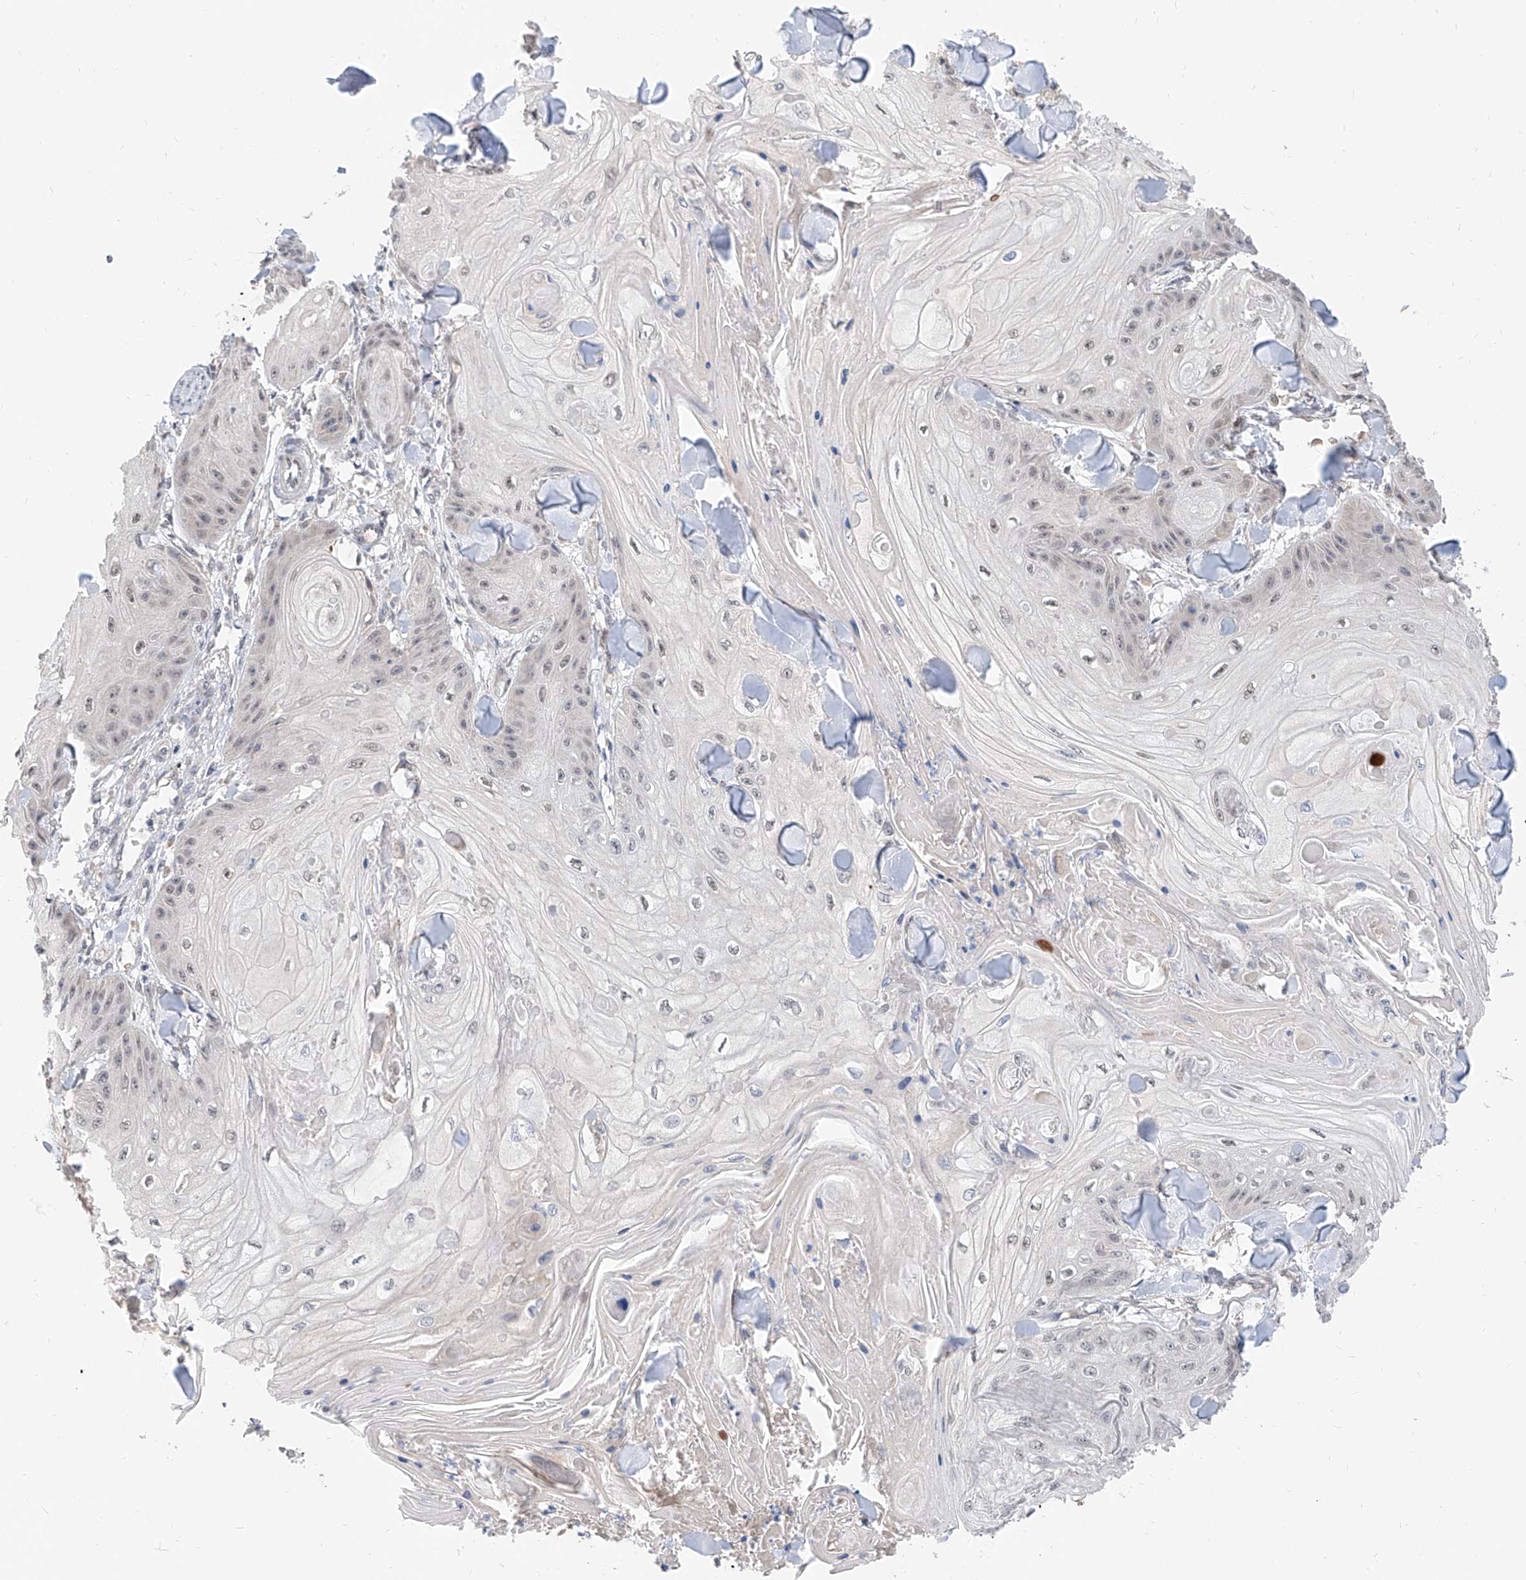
{"staining": {"intensity": "negative", "quantity": "none", "location": "none"}, "tissue": "skin cancer", "cell_type": "Tumor cells", "image_type": "cancer", "snomed": [{"axis": "morphology", "description": "Squamous cell carcinoma, NOS"}, {"axis": "topography", "description": "Skin"}], "caption": "This is a image of immunohistochemistry staining of squamous cell carcinoma (skin), which shows no staining in tumor cells. (Brightfield microscopy of DAB immunohistochemistry (IHC) at high magnification).", "gene": "CARMIL3", "patient": {"sex": "male", "age": 74}}